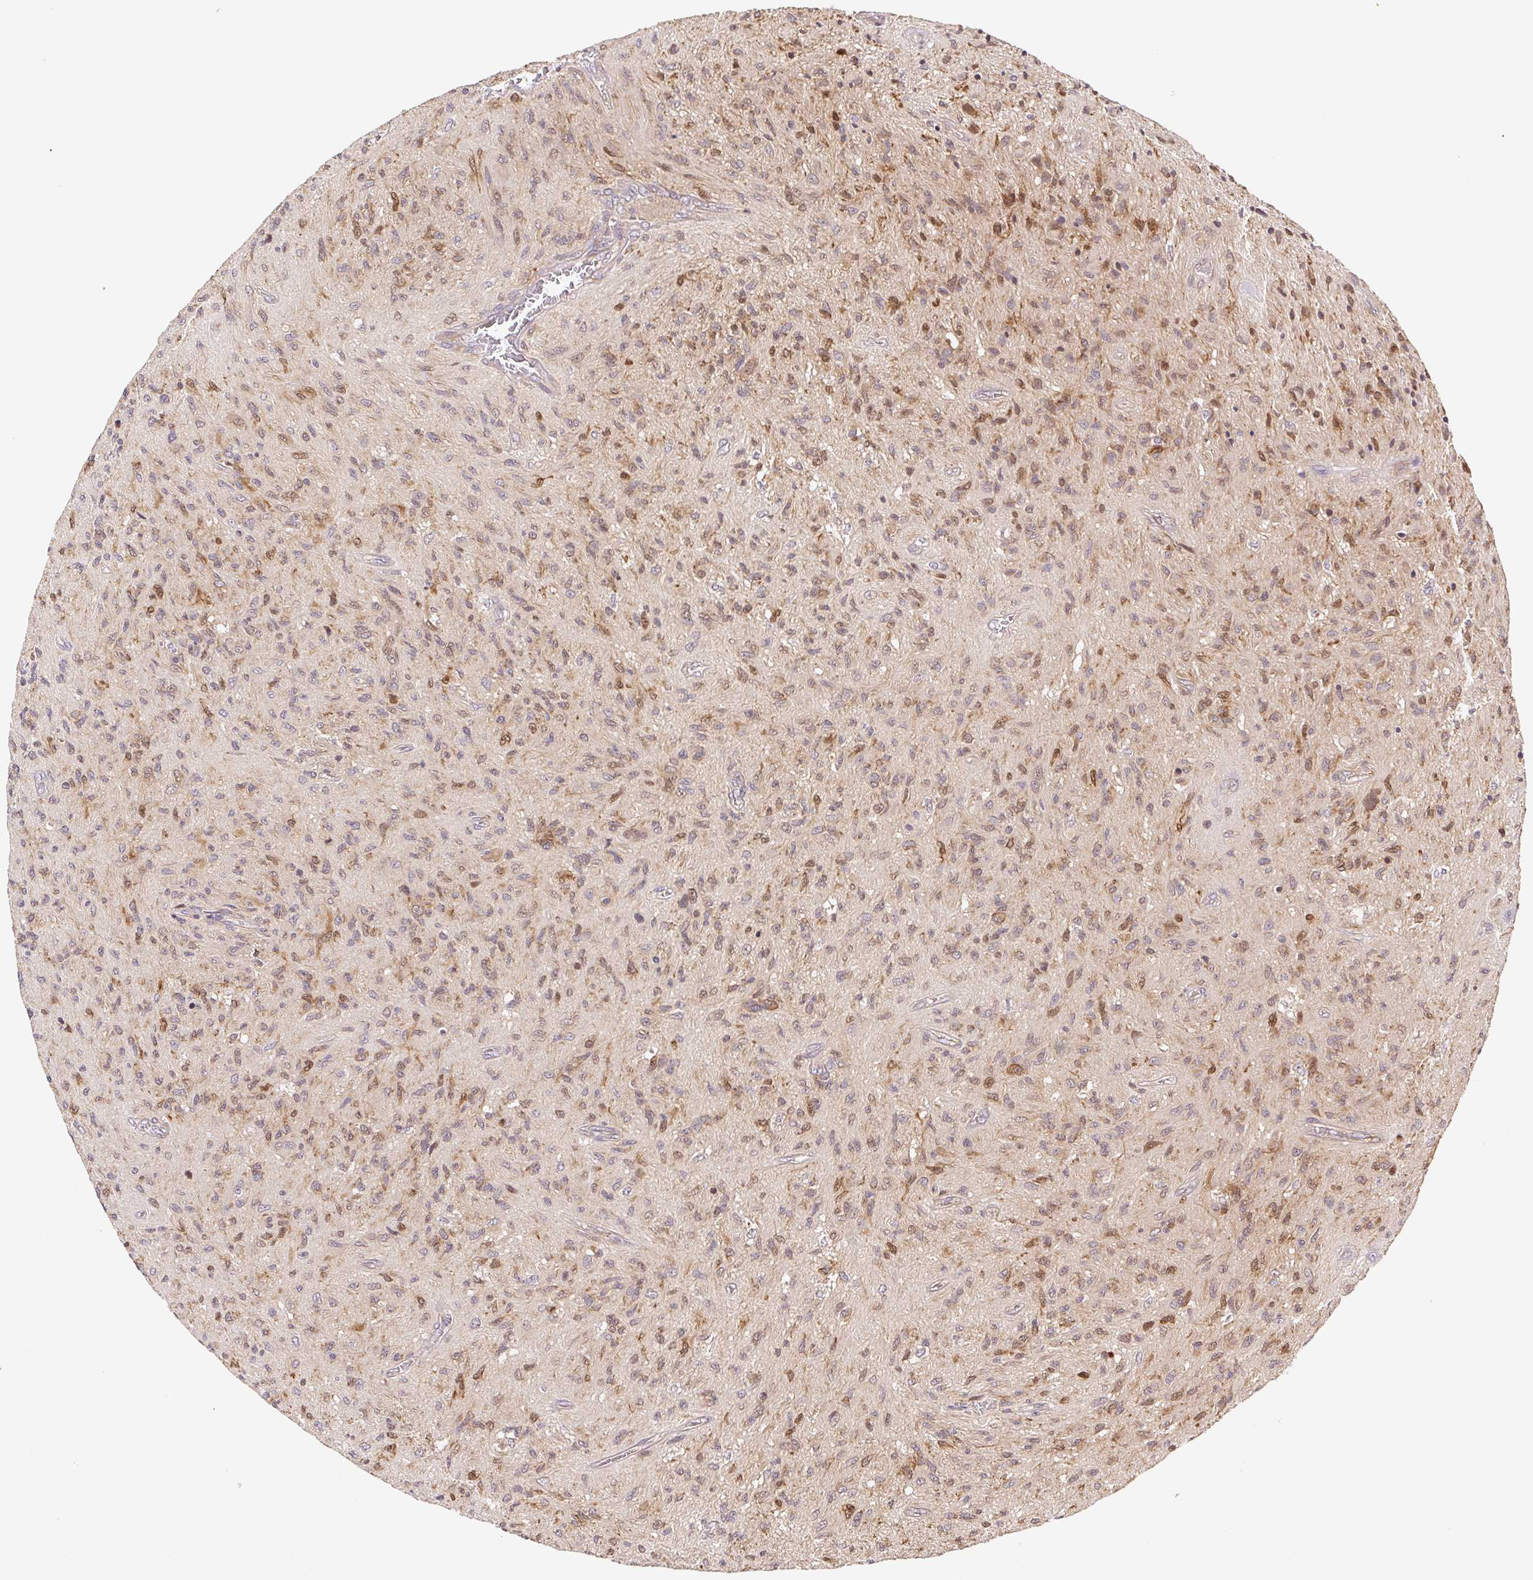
{"staining": {"intensity": "weak", "quantity": "25%-75%", "location": "cytoplasmic/membranous"}, "tissue": "glioma", "cell_type": "Tumor cells", "image_type": "cancer", "snomed": [{"axis": "morphology", "description": "Glioma, malignant, High grade"}, {"axis": "topography", "description": "Brain"}], "caption": "Tumor cells demonstrate low levels of weak cytoplasmic/membranous positivity in approximately 25%-75% of cells in glioma.", "gene": "LYPD5", "patient": {"sex": "male", "age": 54}}